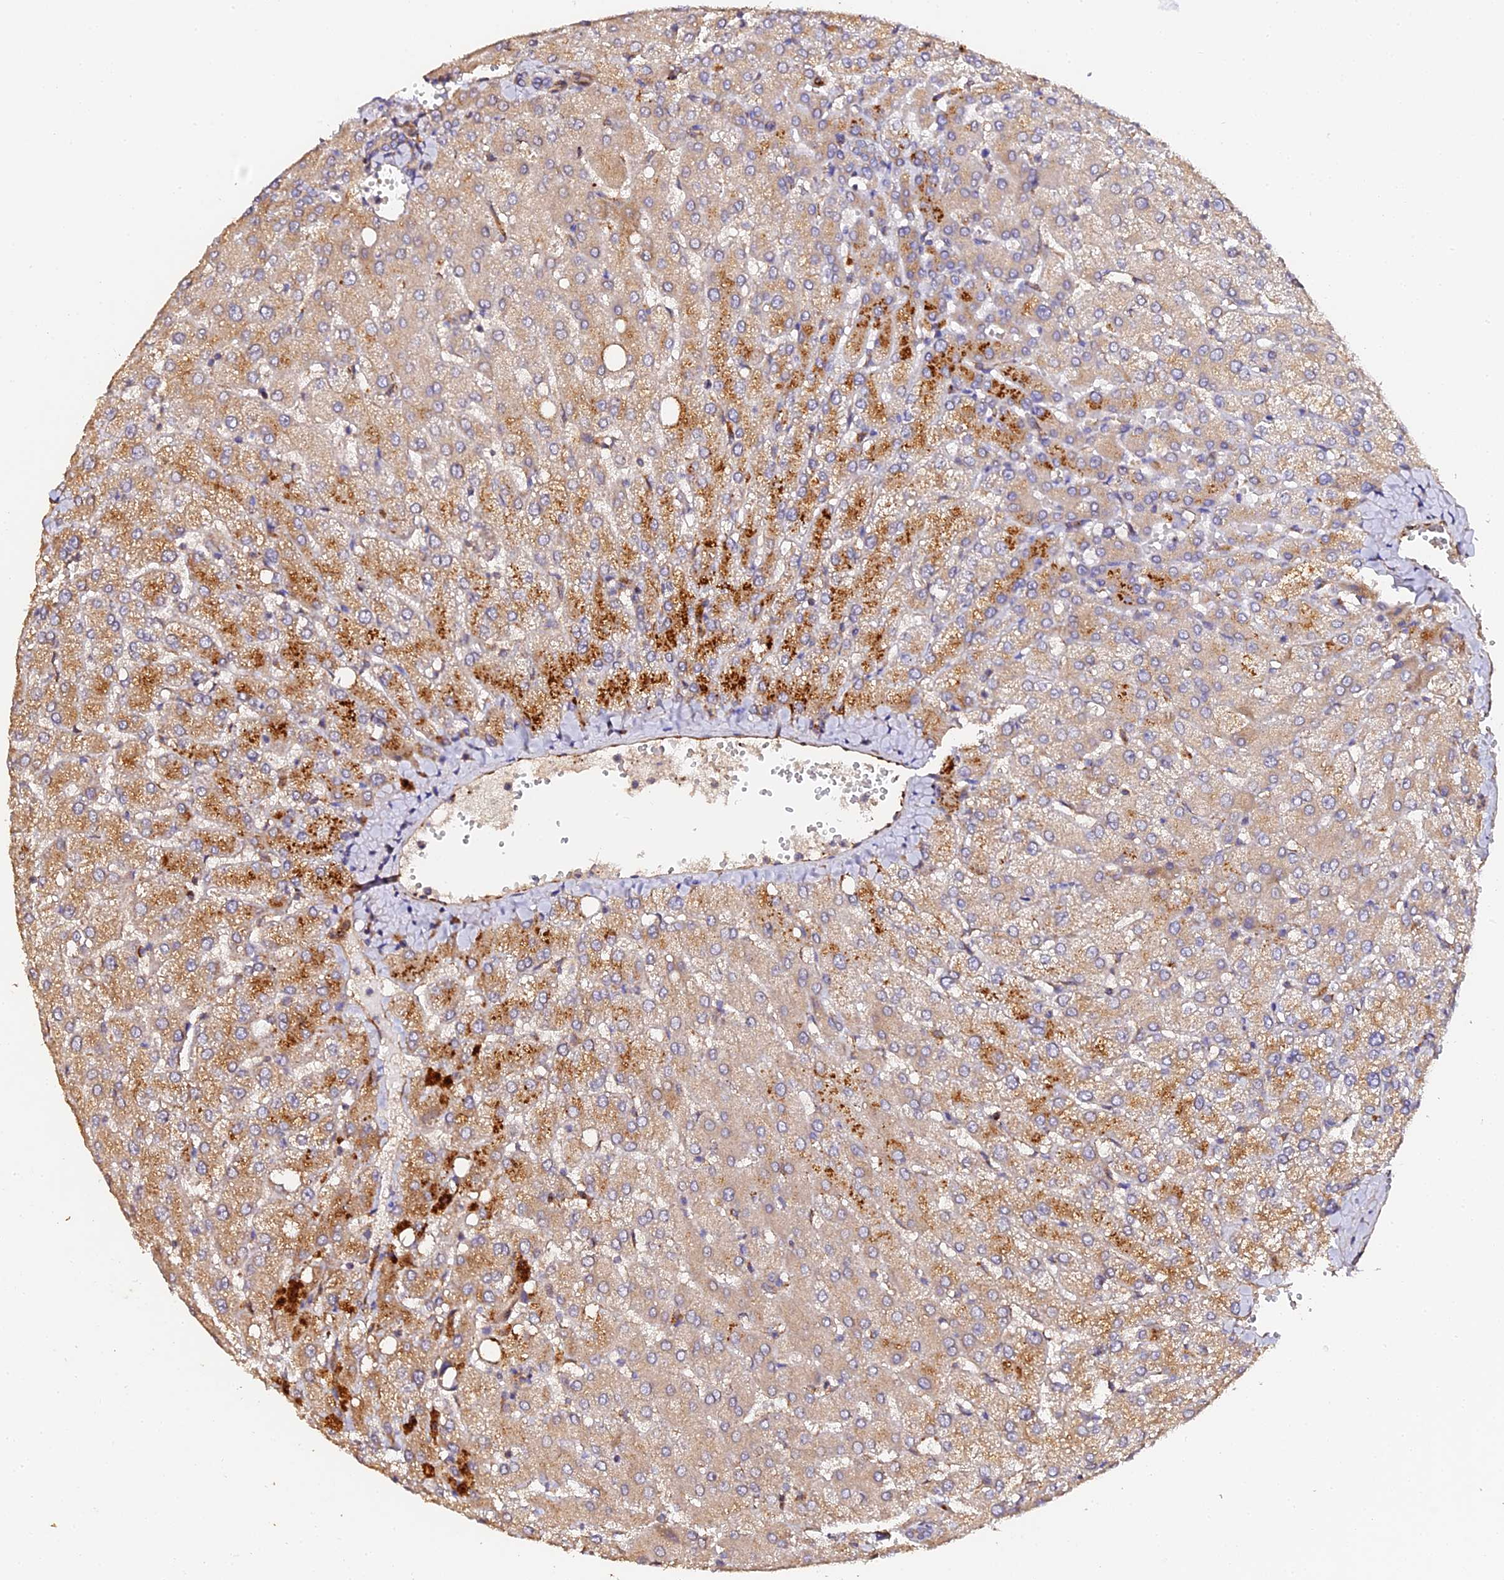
{"staining": {"intensity": "weak", "quantity": "25%-75%", "location": "cytoplasmic/membranous"}, "tissue": "liver", "cell_type": "Cholangiocytes", "image_type": "normal", "snomed": [{"axis": "morphology", "description": "Normal tissue, NOS"}, {"axis": "topography", "description": "Liver"}], "caption": "Immunohistochemical staining of benign liver reveals 25%-75% levels of weak cytoplasmic/membranous protein expression in about 25%-75% of cholangiocytes. Using DAB (3,3'-diaminobenzidine) (brown) and hematoxylin (blue) stains, captured at high magnification using brightfield microscopy.", "gene": "TDO2", "patient": {"sex": "female", "age": 54}}